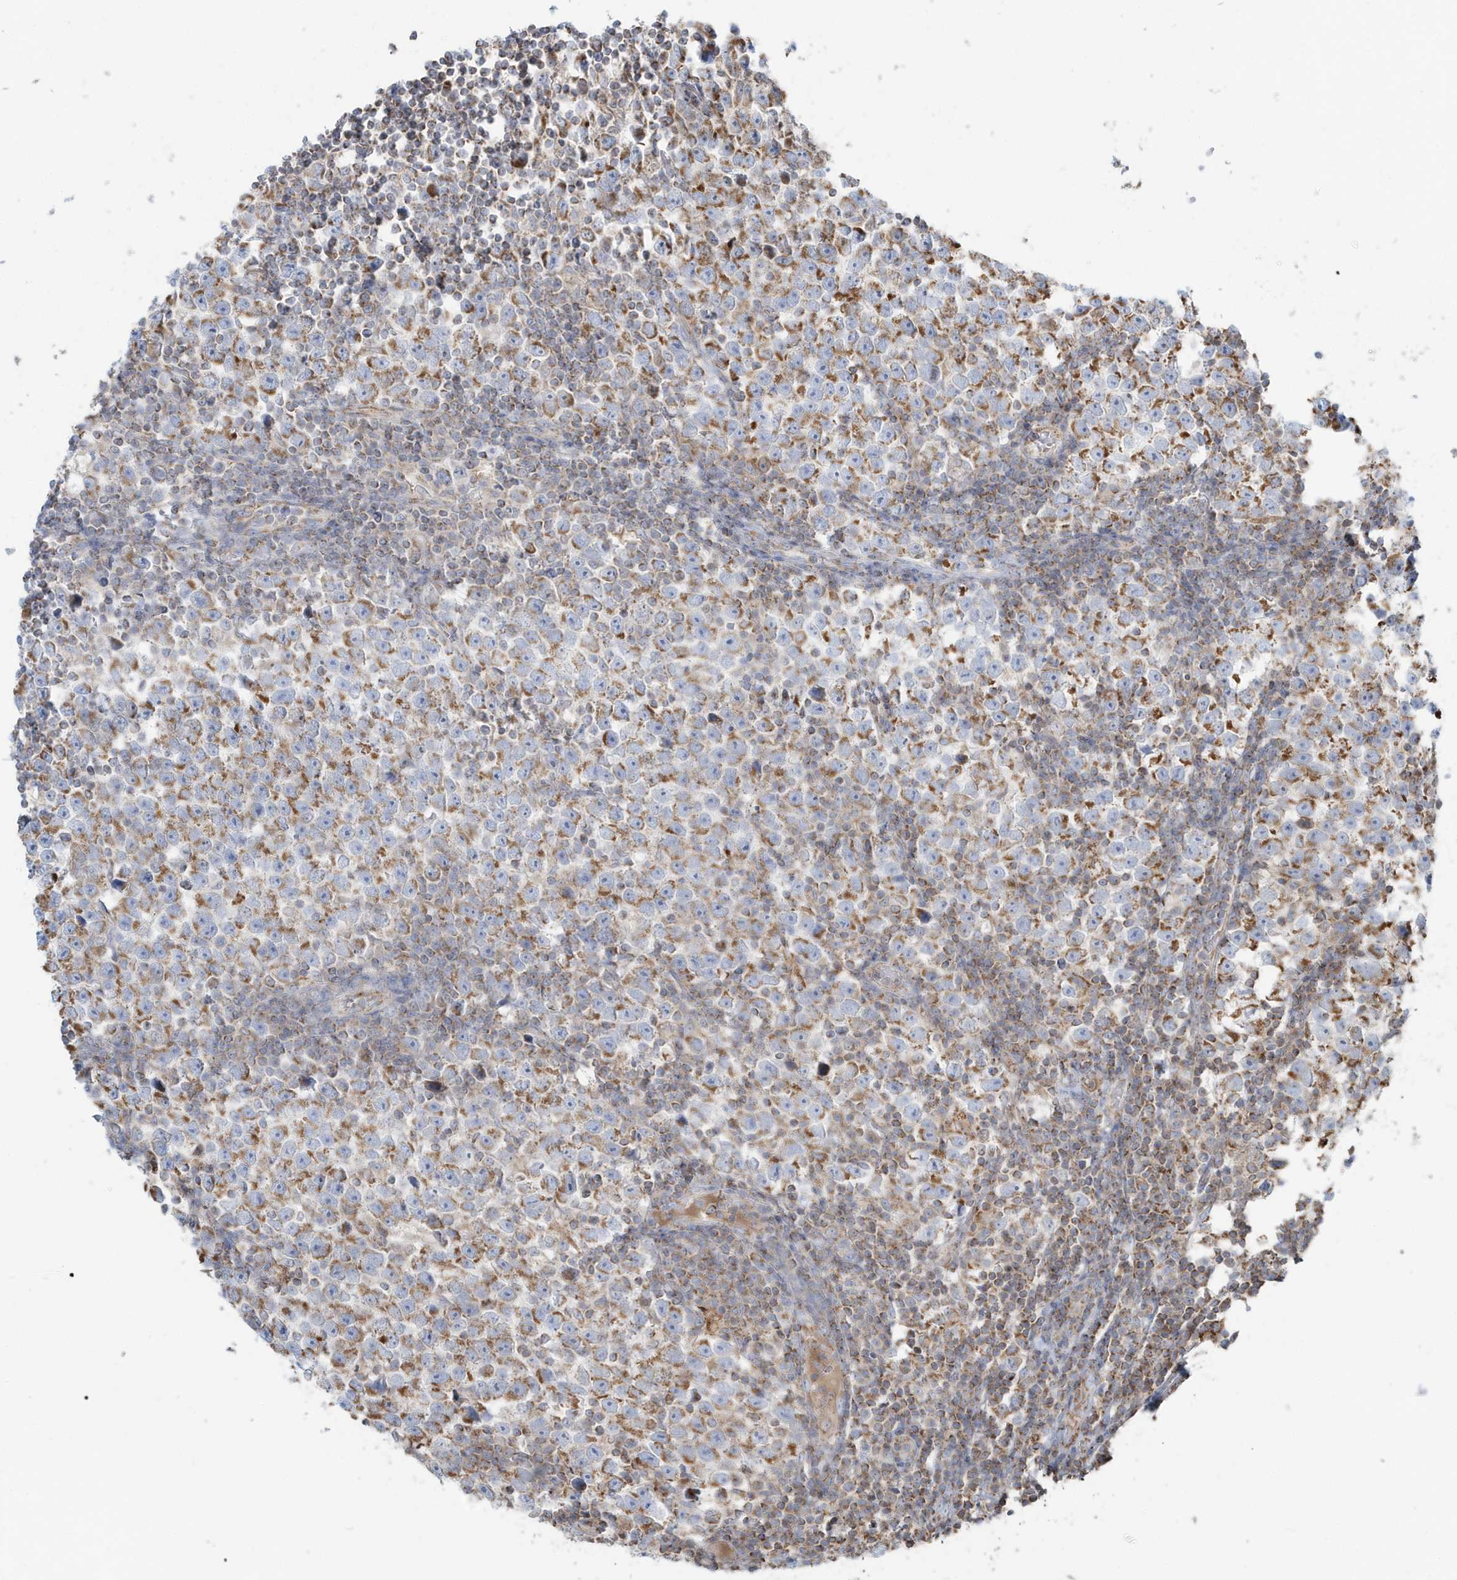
{"staining": {"intensity": "moderate", "quantity": ">75%", "location": "cytoplasmic/membranous"}, "tissue": "testis cancer", "cell_type": "Tumor cells", "image_type": "cancer", "snomed": [{"axis": "morphology", "description": "Normal tissue, NOS"}, {"axis": "morphology", "description": "Seminoma, NOS"}, {"axis": "topography", "description": "Testis"}], "caption": "Brown immunohistochemical staining in testis seminoma reveals moderate cytoplasmic/membranous positivity in about >75% of tumor cells.", "gene": "RAB11FIP3", "patient": {"sex": "male", "age": 43}}